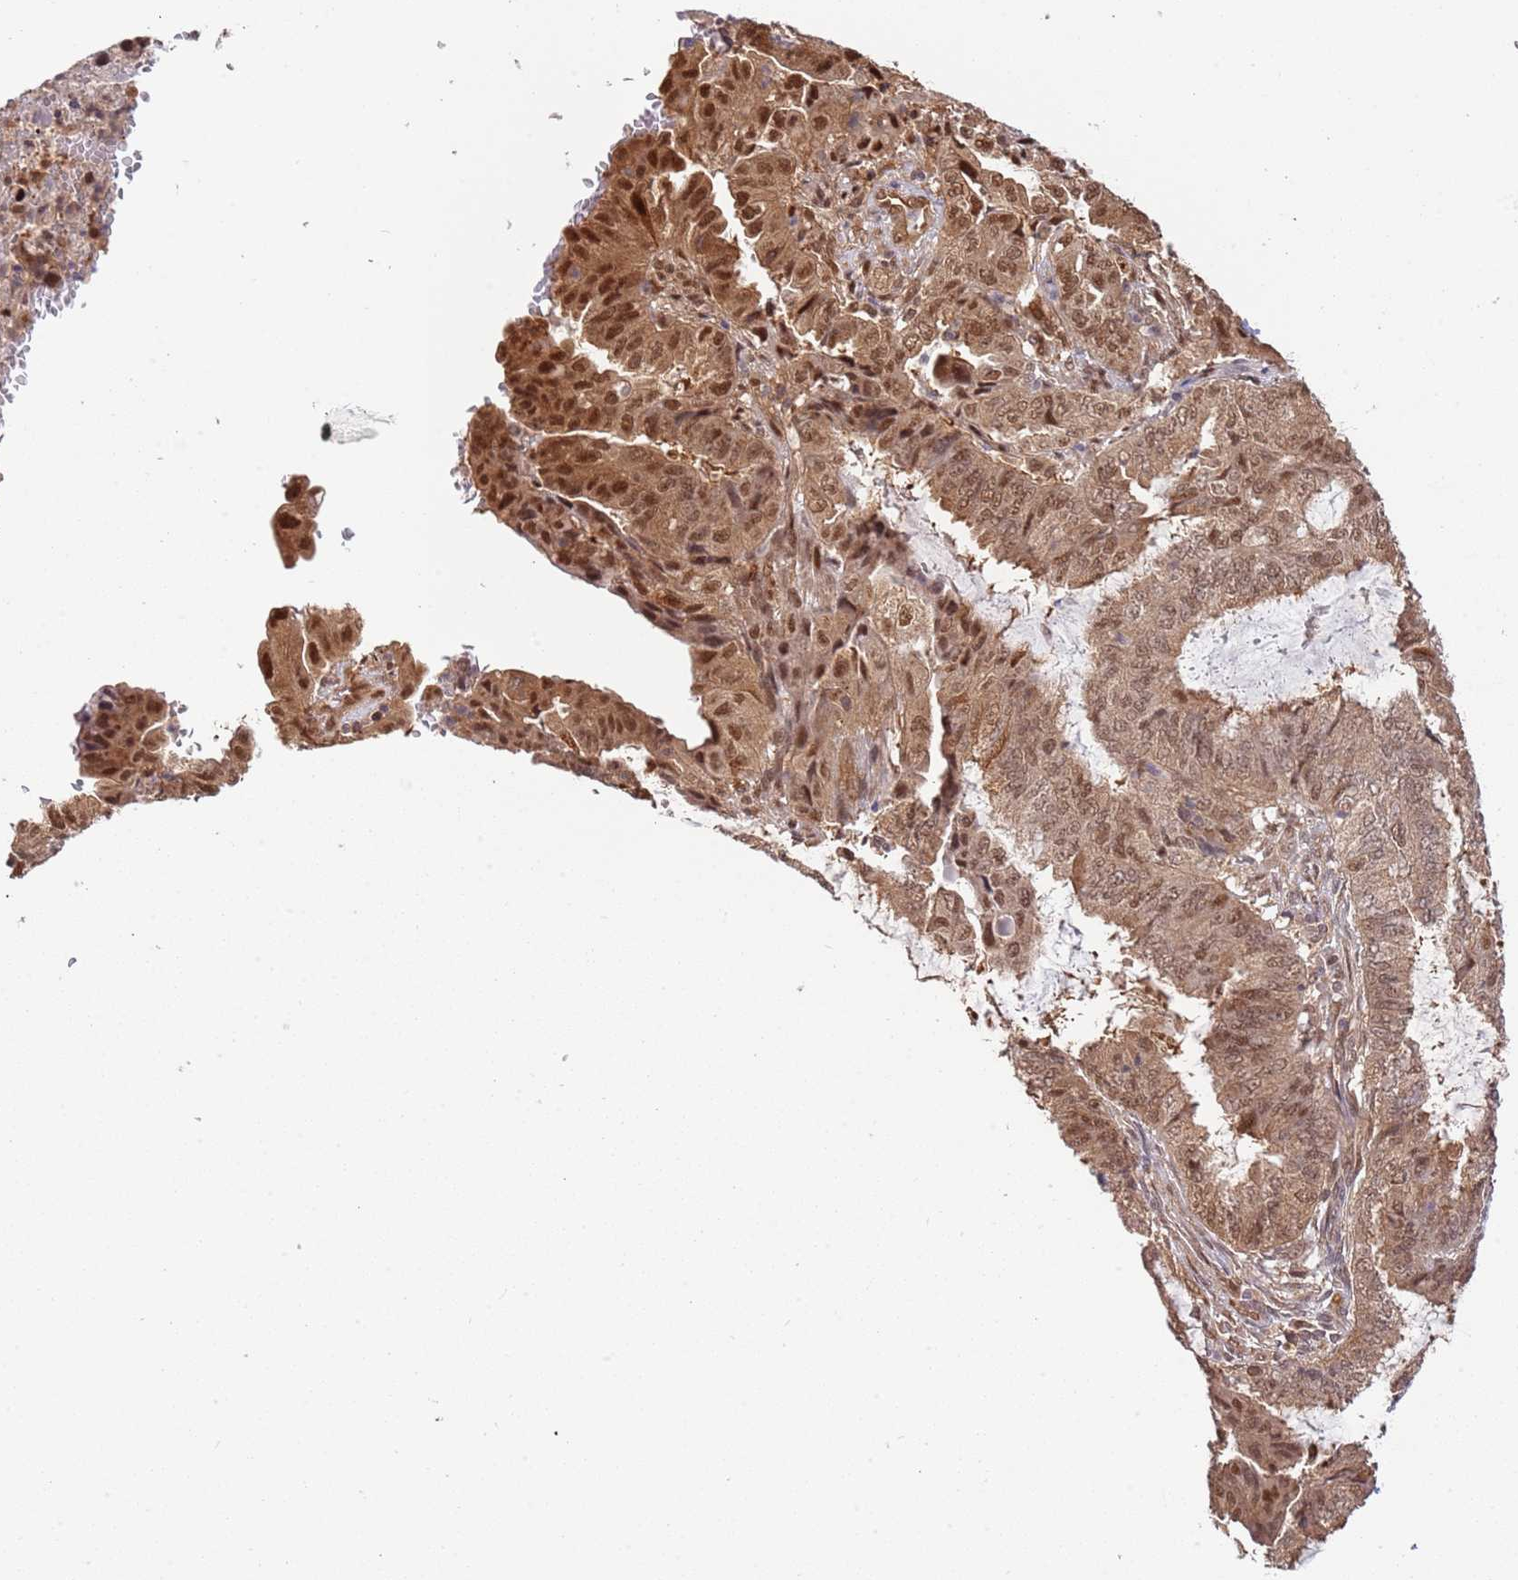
{"staining": {"intensity": "strong", "quantity": "25%-75%", "location": "cytoplasmic/membranous,nuclear"}, "tissue": "endometrial cancer", "cell_type": "Tumor cells", "image_type": "cancer", "snomed": [{"axis": "morphology", "description": "Adenocarcinoma, NOS"}, {"axis": "topography", "description": "Endometrium"}], "caption": "Human adenocarcinoma (endometrial) stained with a protein marker shows strong staining in tumor cells.", "gene": "PLSCR5", "patient": {"sex": "female", "age": 51}}